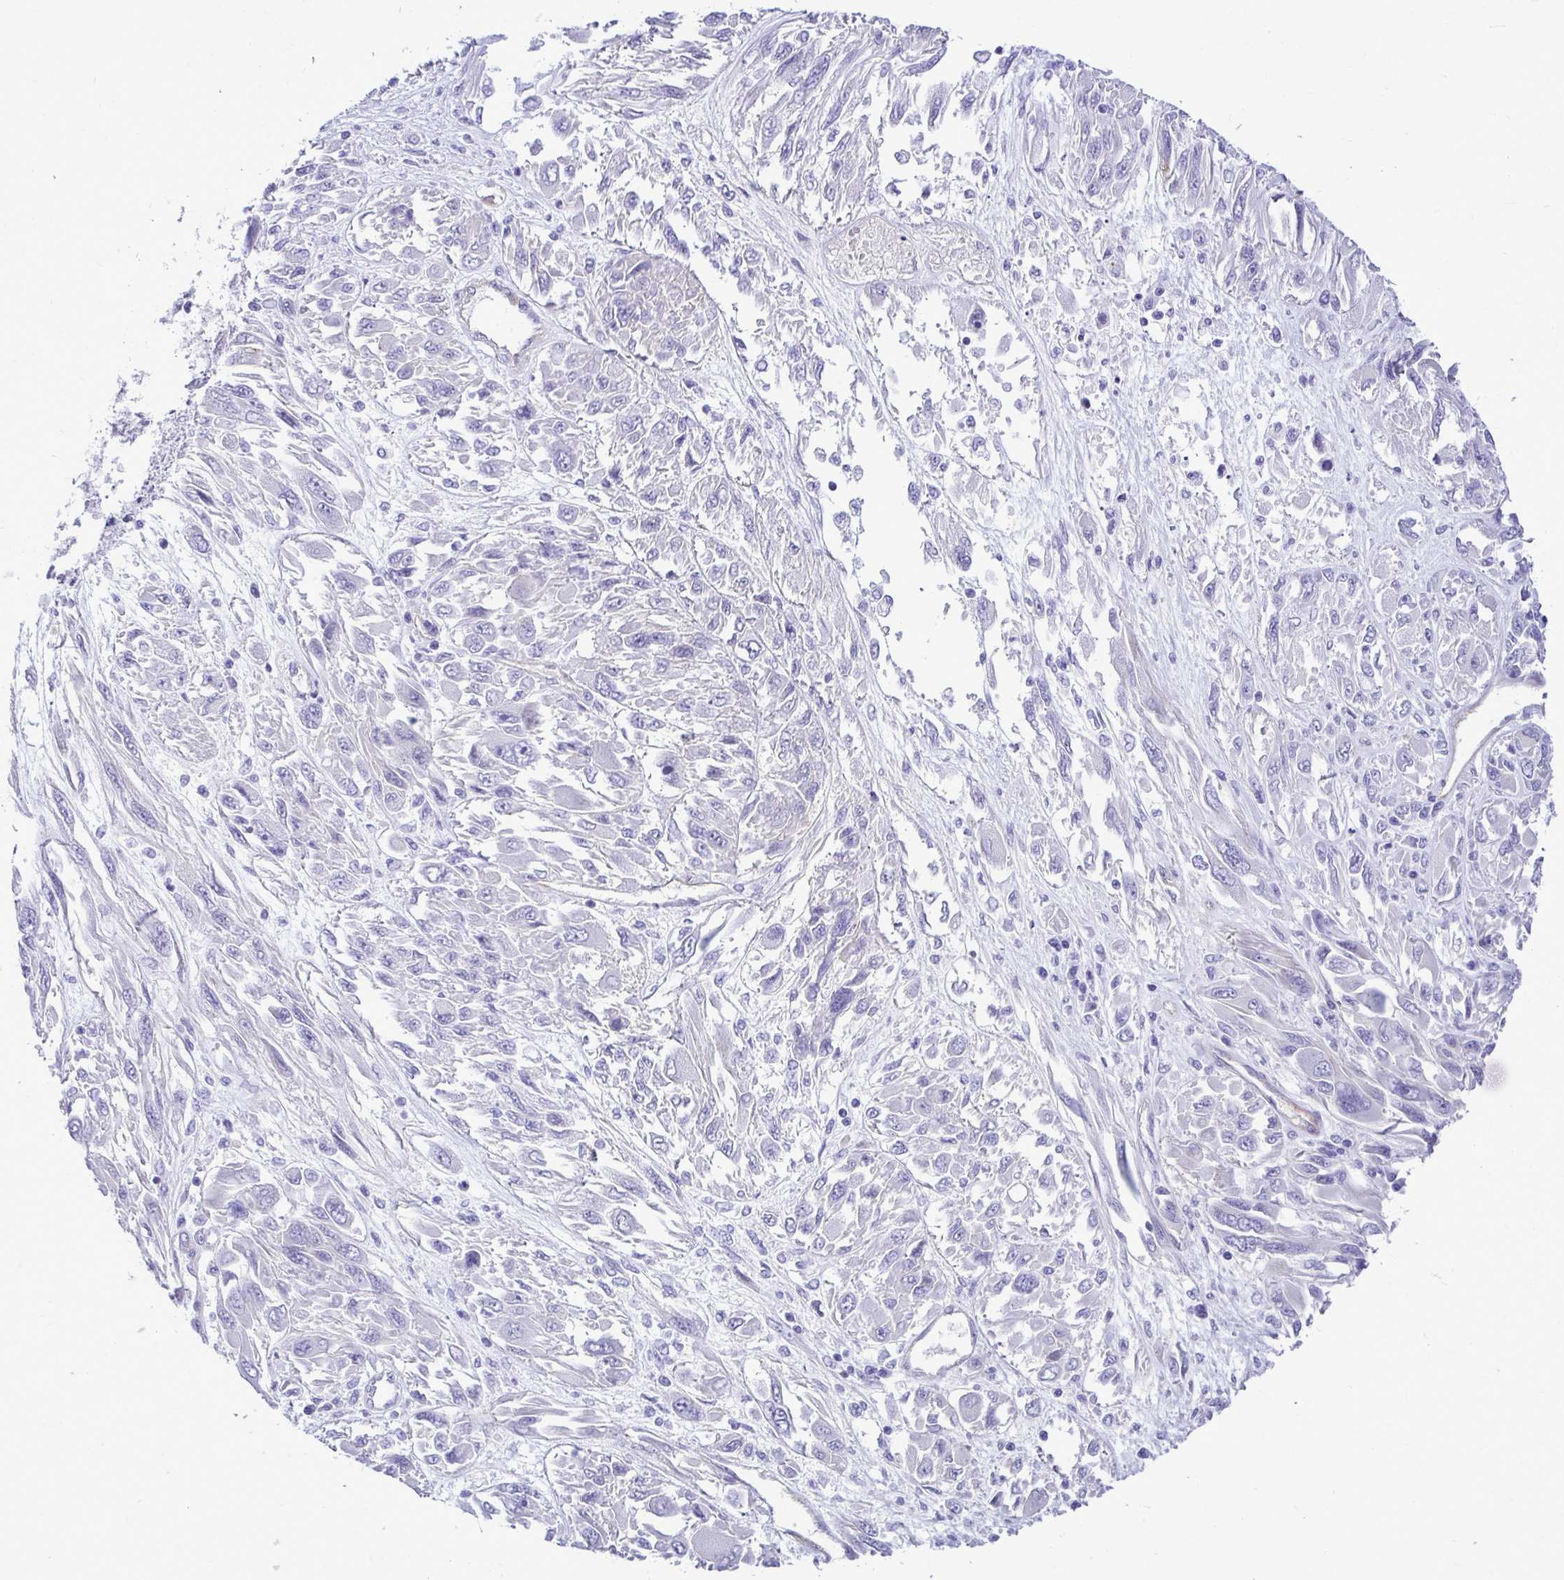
{"staining": {"intensity": "negative", "quantity": "none", "location": "none"}, "tissue": "melanoma", "cell_type": "Tumor cells", "image_type": "cancer", "snomed": [{"axis": "morphology", "description": "Malignant melanoma, NOS"}, {"axis": "topography", "description": "Skin"}], "caption": "This is a photomicrograph of IHC staining of malignant melanoma, which shows no staining in tumor cells.", "gene": "ABCG2", "patient": {"sex": "female", "age": 91}}